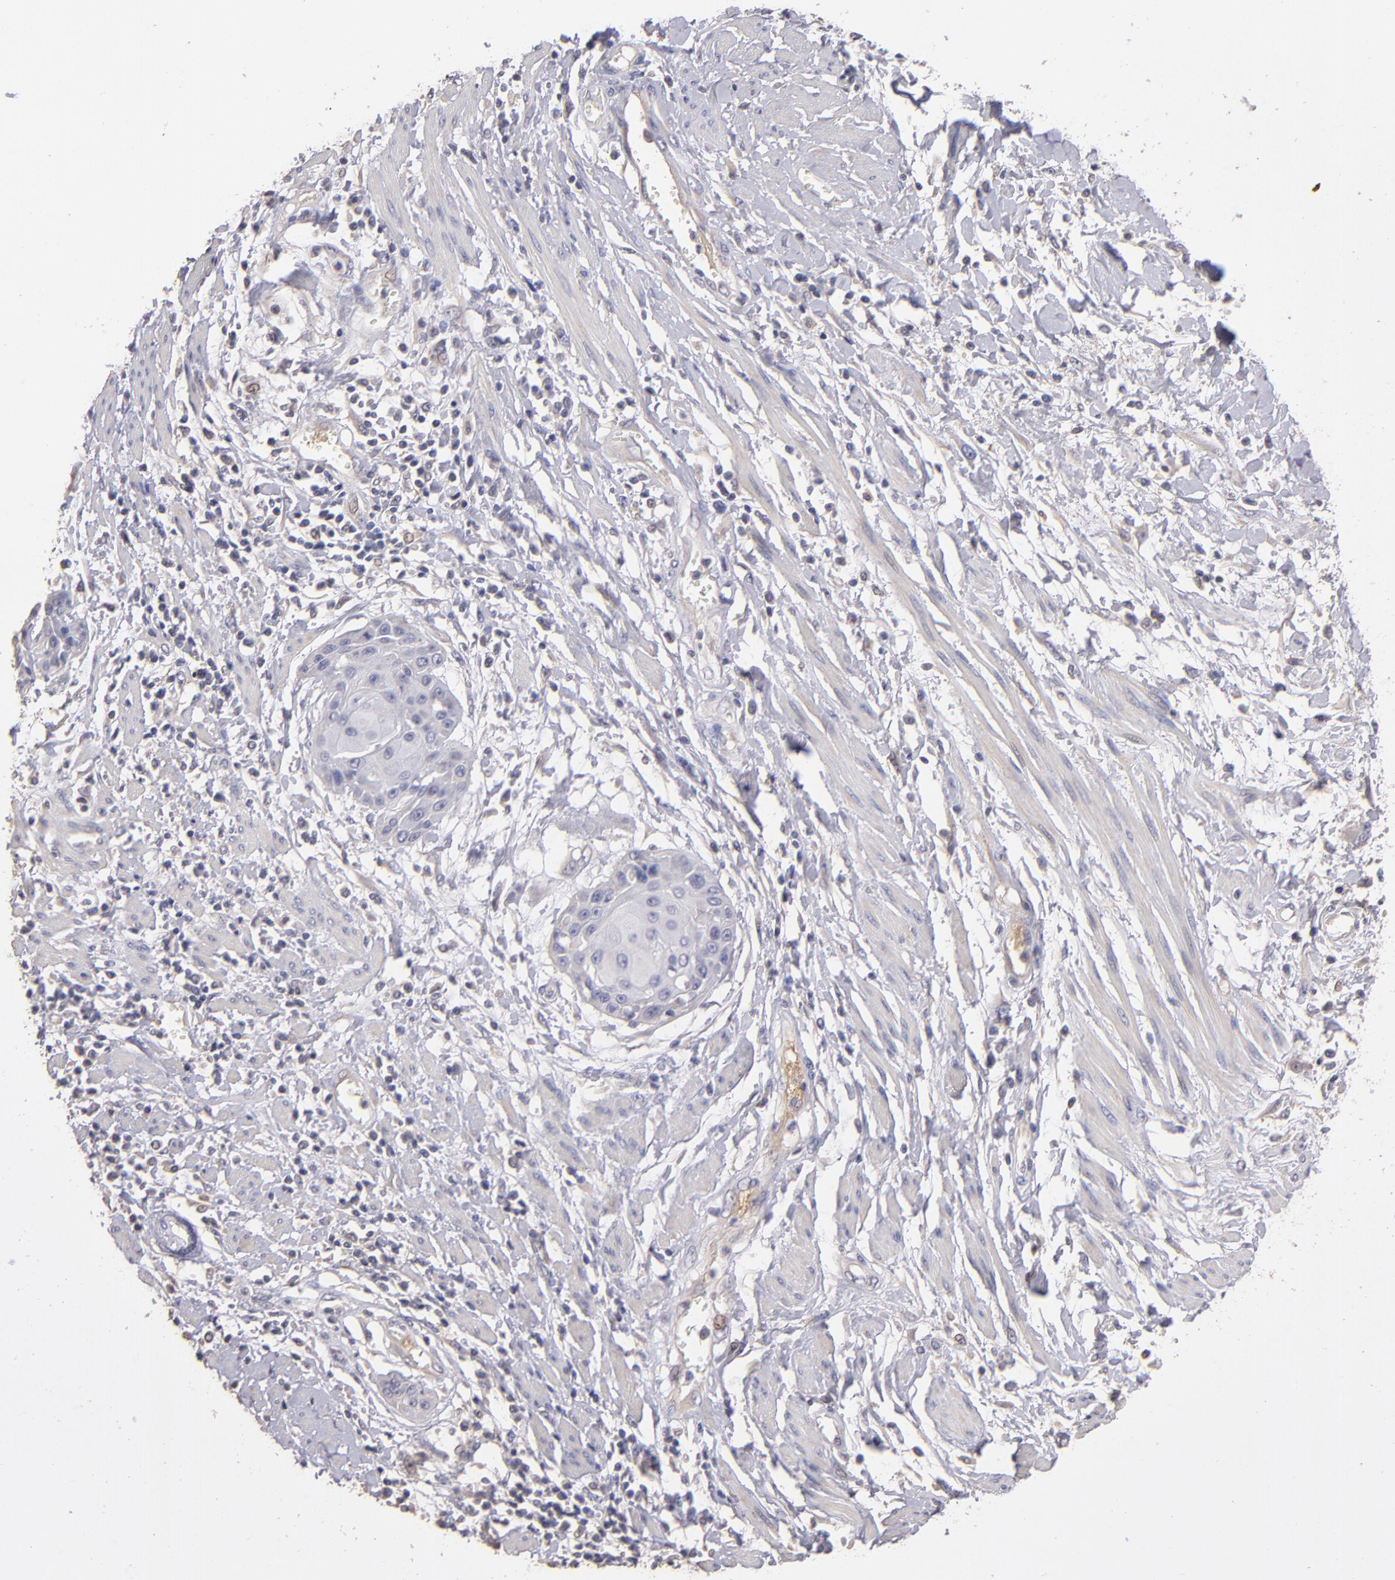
{"staining": {"intensity": "negative", "quantity": "none", "location": "none"}, "tissue": "cervical cancer", "cell_type": "Tumor cells", "image_type": "cancer", "snomed": [{"axis": "morphology", "description": "Squamous cell carcinoma, NOS"}, {"axis": "topography", "description": "Cervix"}], "caption": "Tumor cells show no significant protein staining in cervical squamous cell carcinoma.", "gene": "GNAZ", "patient": {"sex": "female", "age": 57}}